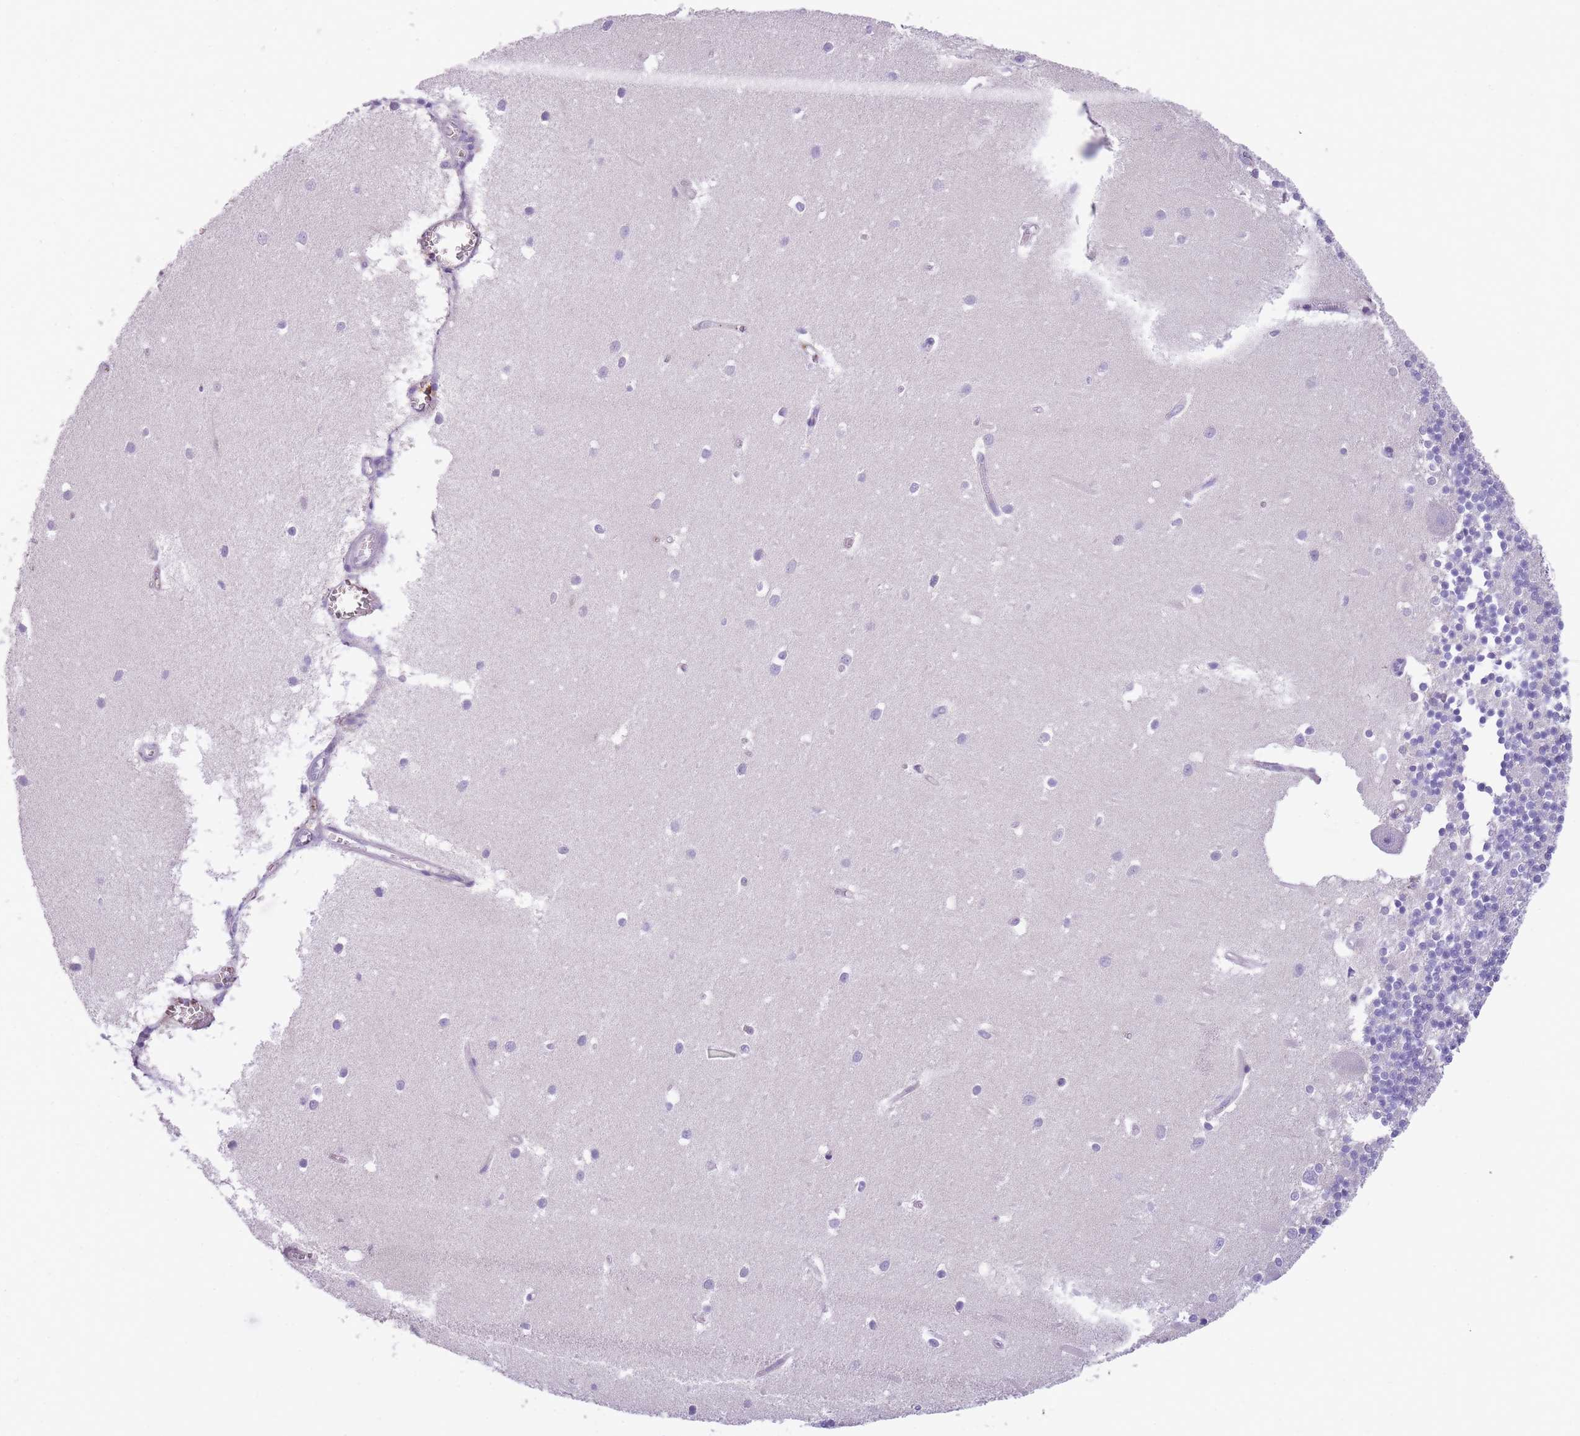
{"staining": {"intensity": "negative", "quantity": "none", "location": "none"}, "tissue": "cerebellum", "cell_type": "Cells in granular layer", "image_type": "normal", "snomed": [{"axis": "morphology", "description": "Normal tissue, NOS"}, {"axis": "topography", "description": "Cerebellum"}], "caption": "The photomicrograph reveals no significant positivity in cells in granular layer of cerebellum.", "gene": "GNAT1", "patient": {"sex": "male", "age": 54}}